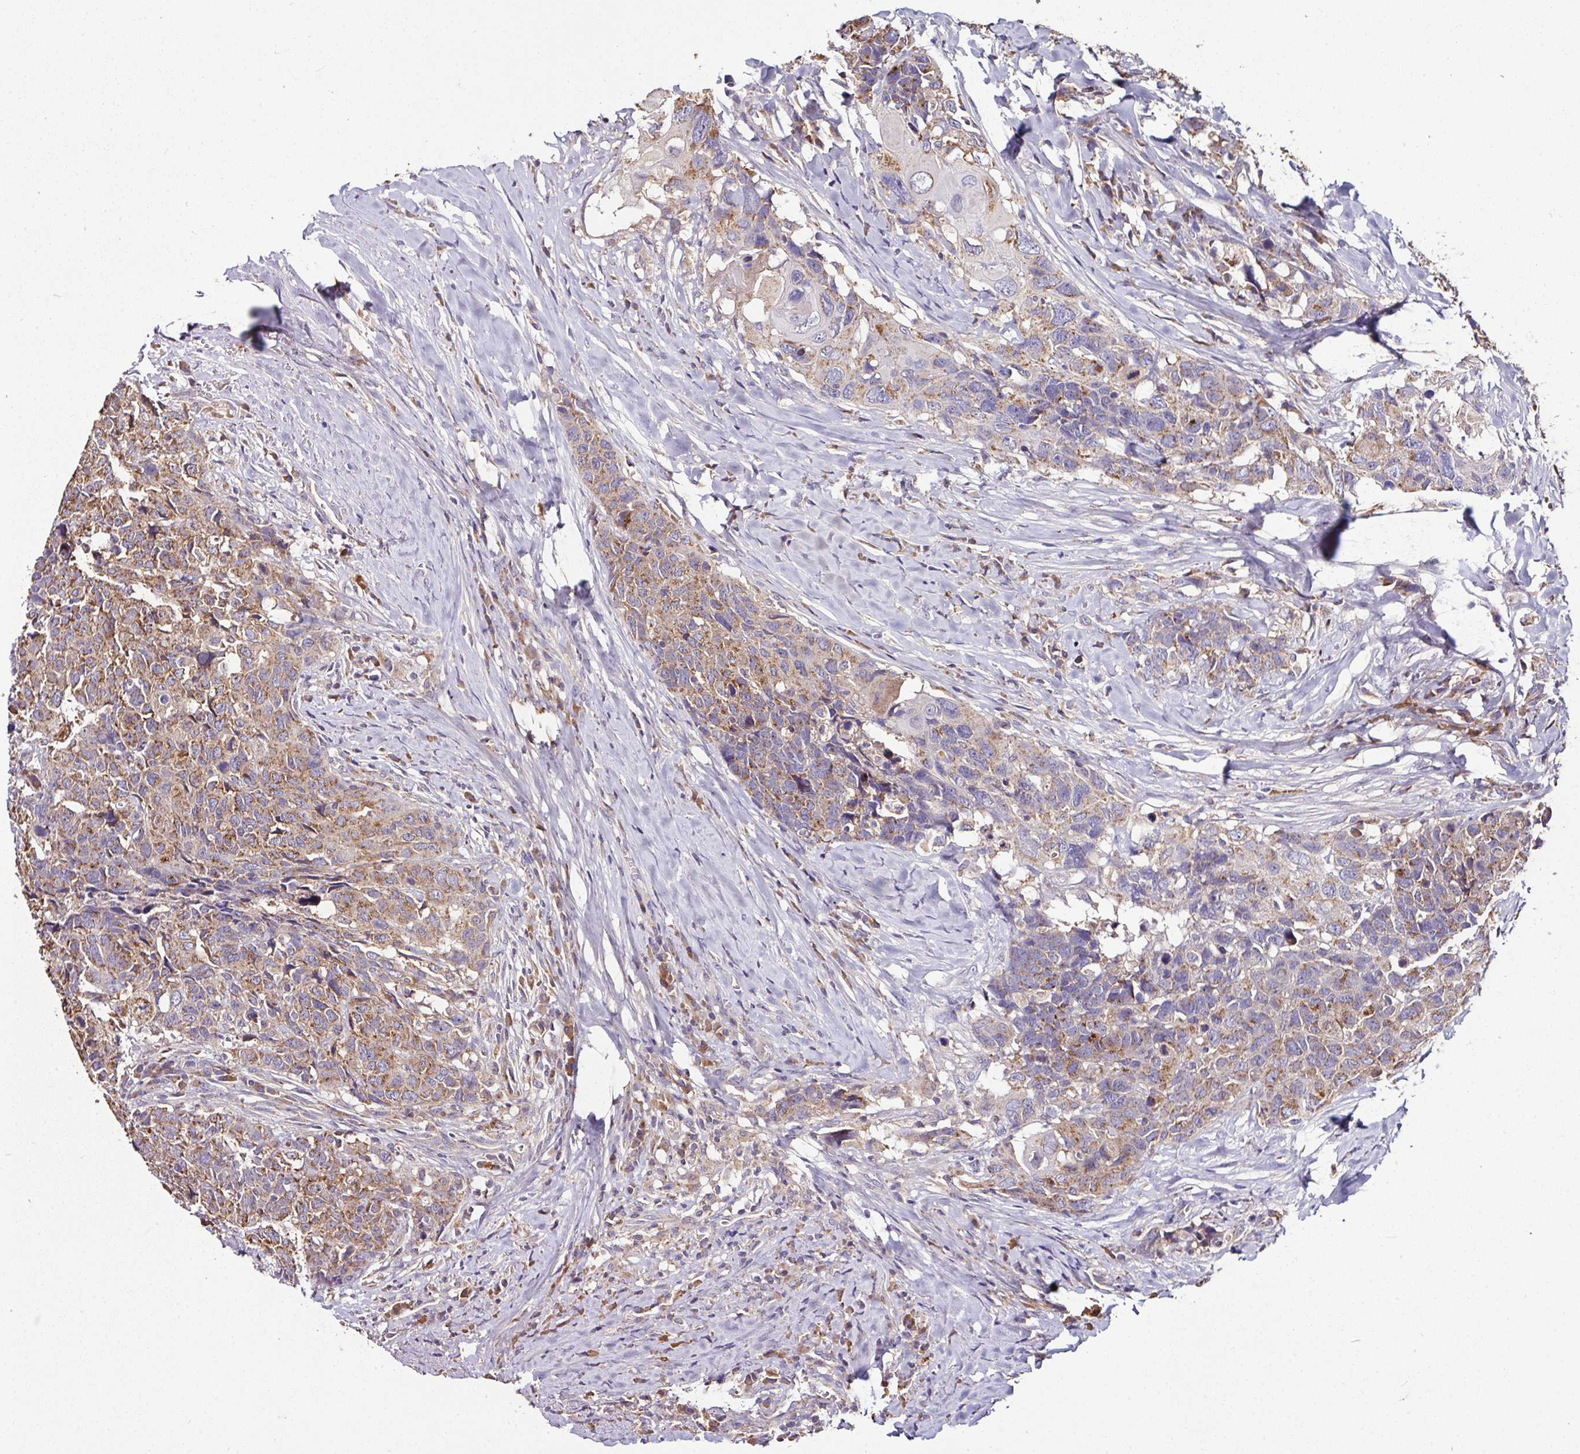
{"staining": {"intensity": "moderate", "quantity": ">75%", "location": "cytoplasmic/membranous"}, "tissue": "head and neck cancer", "cell_type": "Tumor cells", "image_type": "cancer", "snomed": [{"axis": "morphology", "description": "Squamous cell carcinoma, NOS"}, {"axis": "topography", "description": "Head-Neck"}], "caption": "Human head and neck squamous cell carcinoma stained with a protein marker demonstrates moderate staining in tumor cells.", "gene": "CPD", "patient": {"sex": "male", "age": 66}}